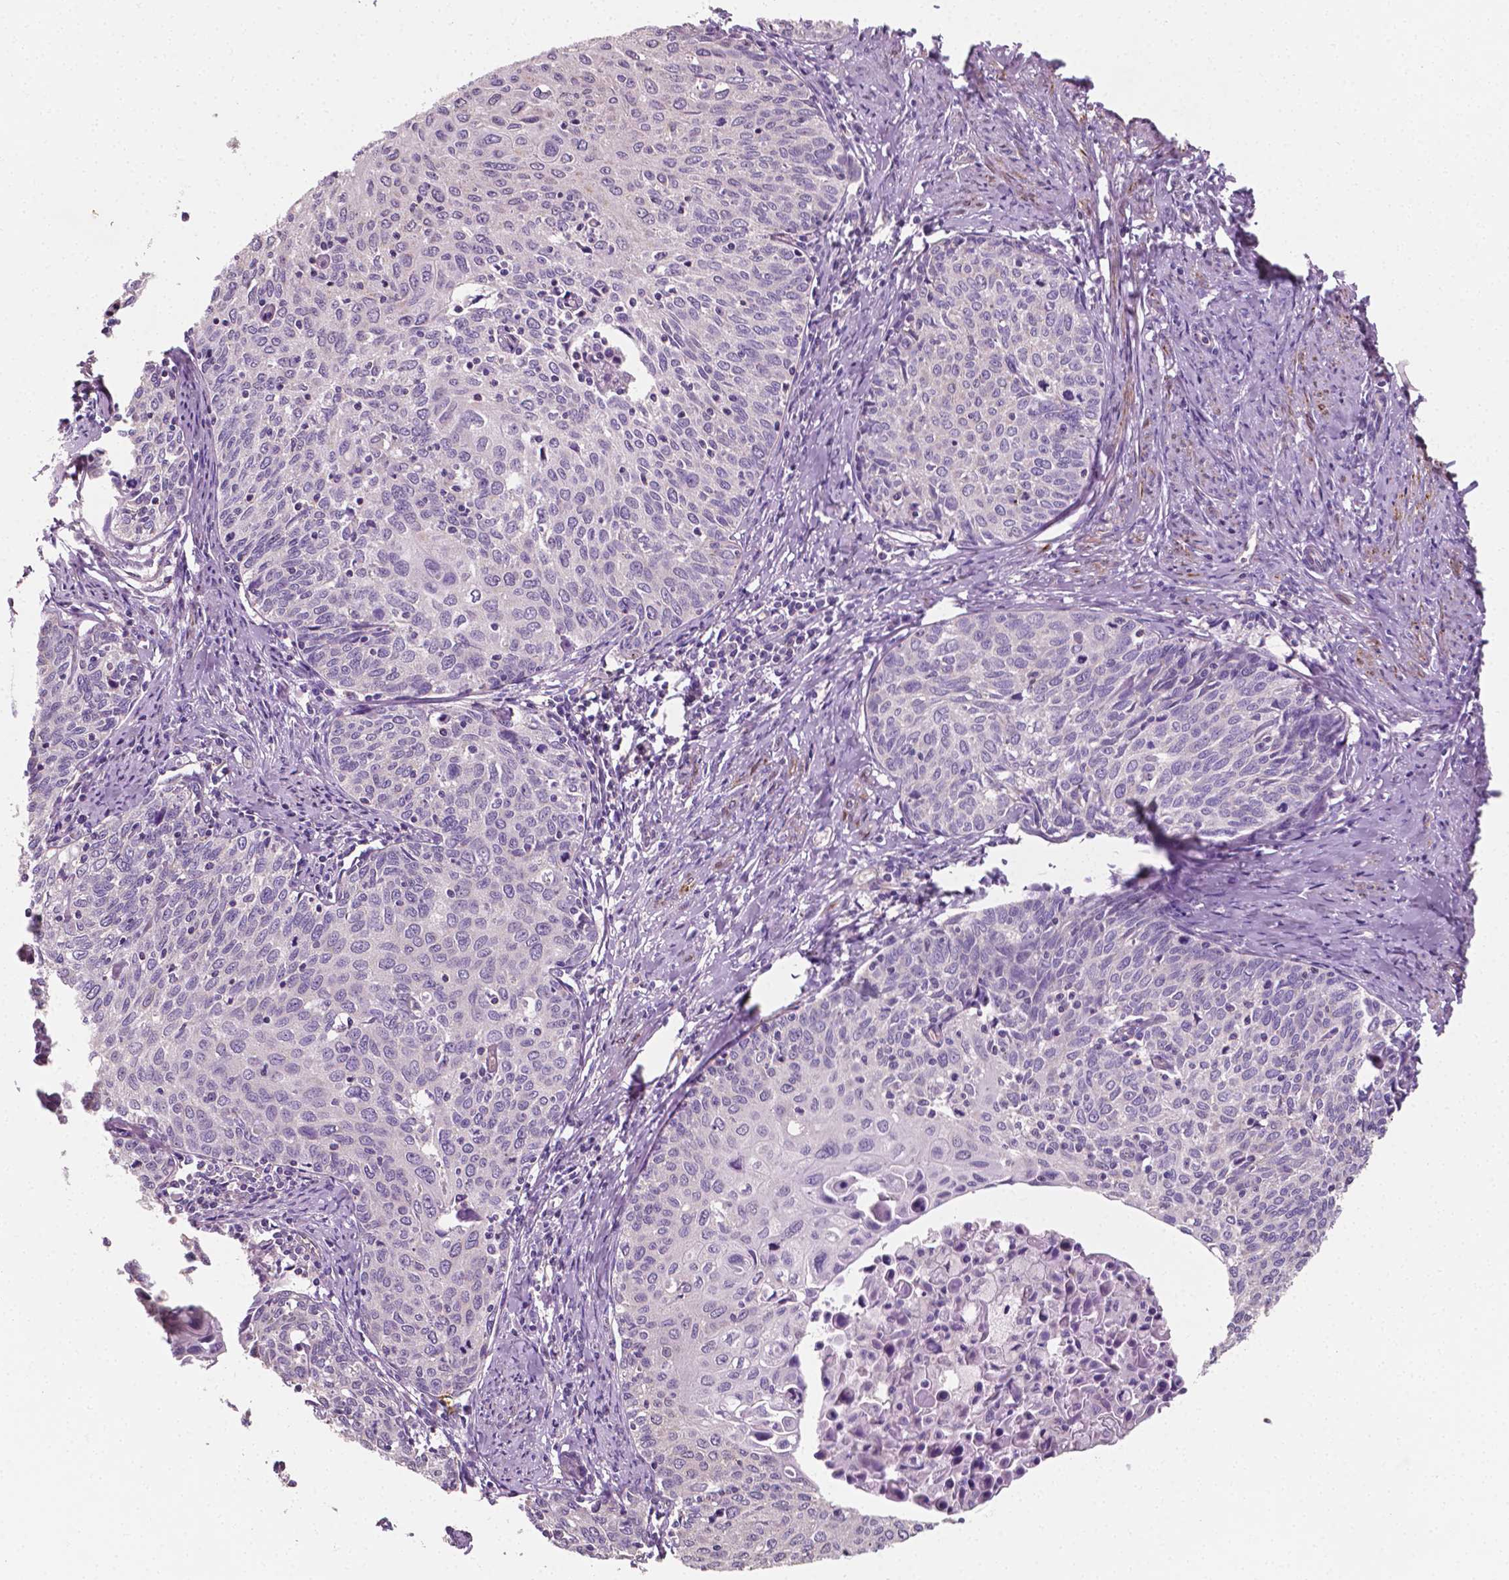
{"staining": {"intensity": "negative", "quantity": "none", "location": "none"}, "tissue": "cervical cancer", "cell_type": "Tumor cells", "image_type": "cancer", "snomed": [{"axis": "morphology", "description": "Squamous cell carcinoma, NOS"}, {"axis": "topography", "description": "Cervix"}], "caption": "Tumor cells are negative for protein expression in human cervical squamous cell carcinoma.", "gene": "PTX3", "patient": {"sex": "female", "age": 62}}